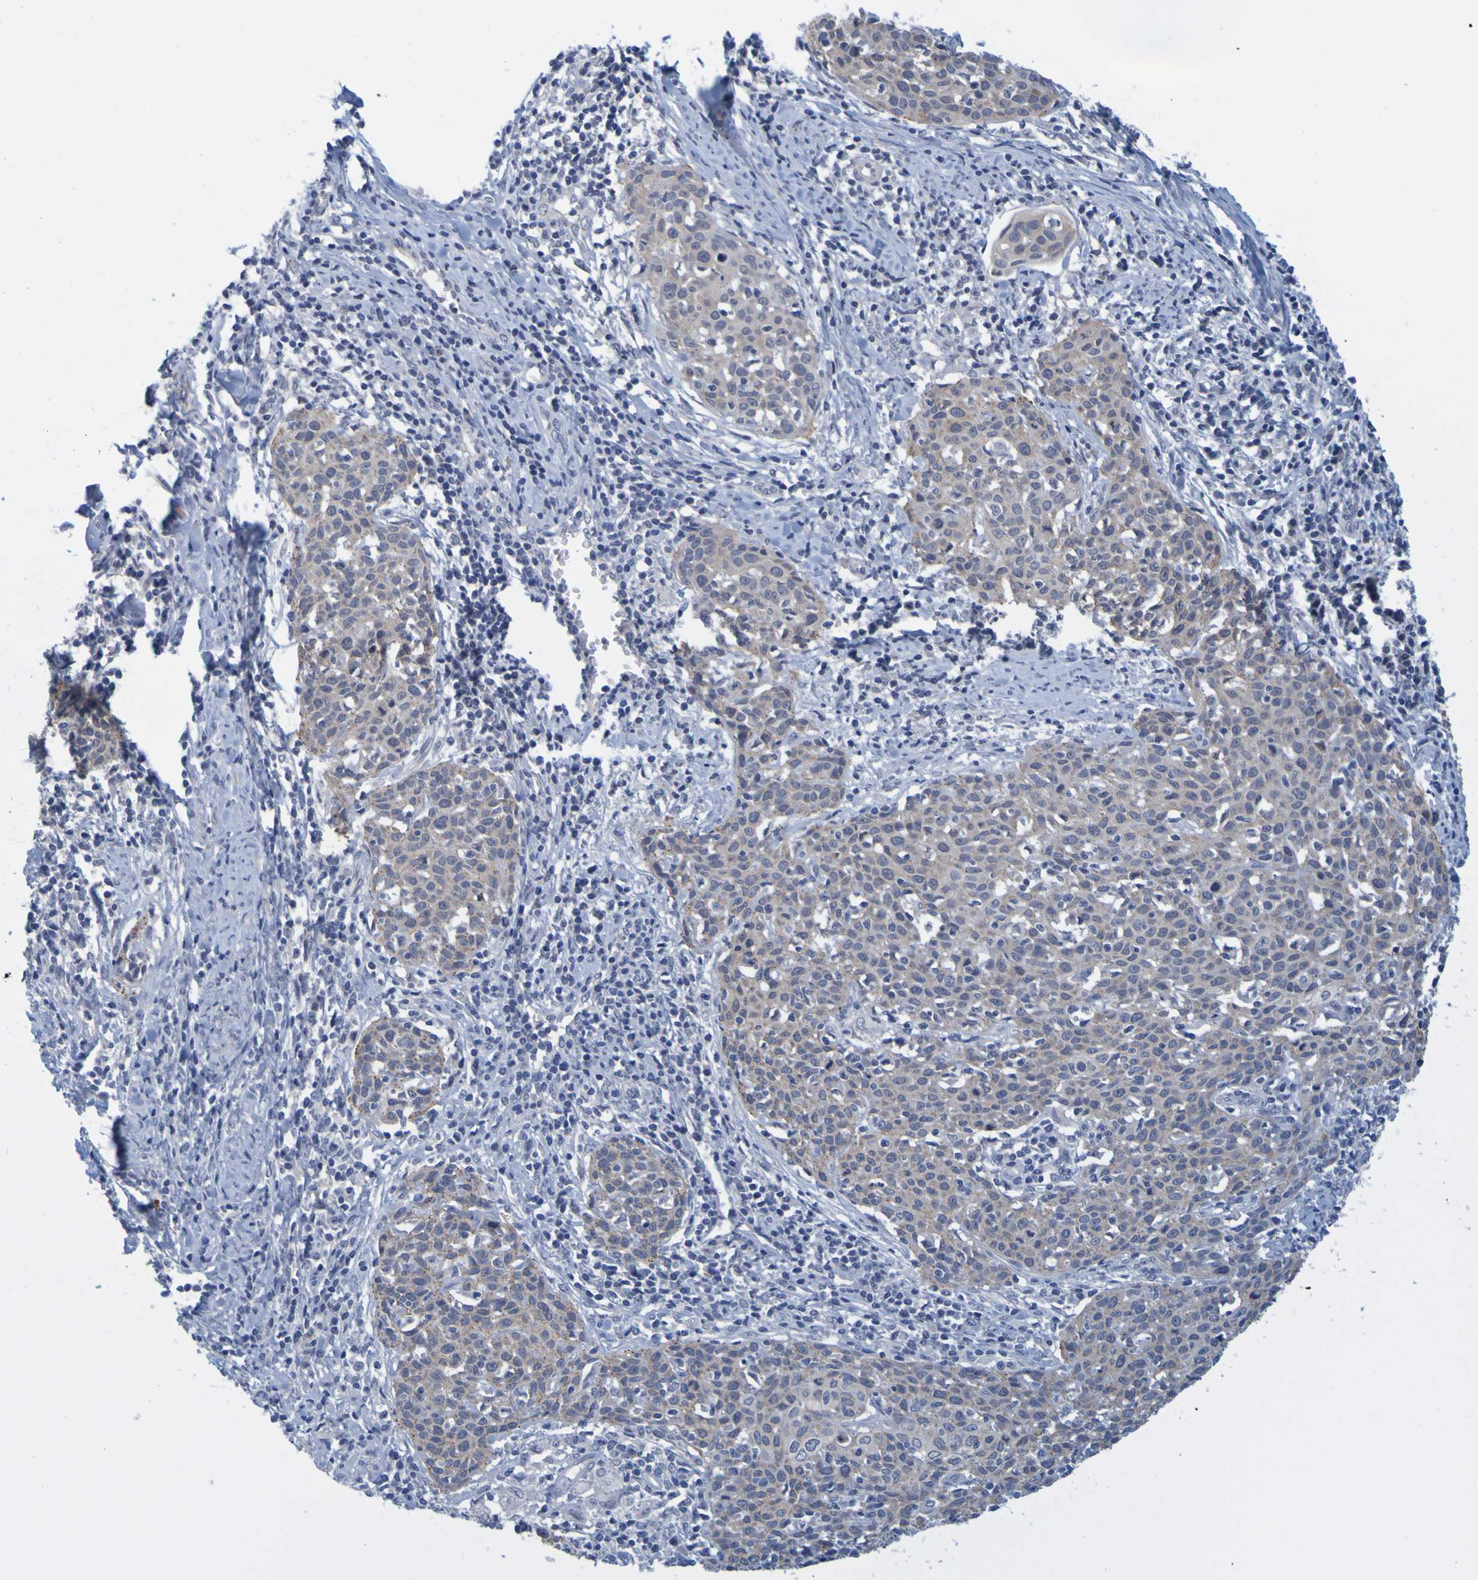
{"staining": {"intensity": "negative", "quantity": "none", "location": "none"}, "tissue": "cervical cancer", "cell_type": "Tumor cells", "image_type": "cancer", "snomed": [{"axis": "morphology", "description": "Squamous cell carcinoma, NOS"}, {"axis": "topography", "description": "Cervix"}], "caption": "A micrograph of human cervical cancer is negative for staining in tumor cells.", "gene": "ENDOU", "patient": {"sex": "female", "age": 38}}